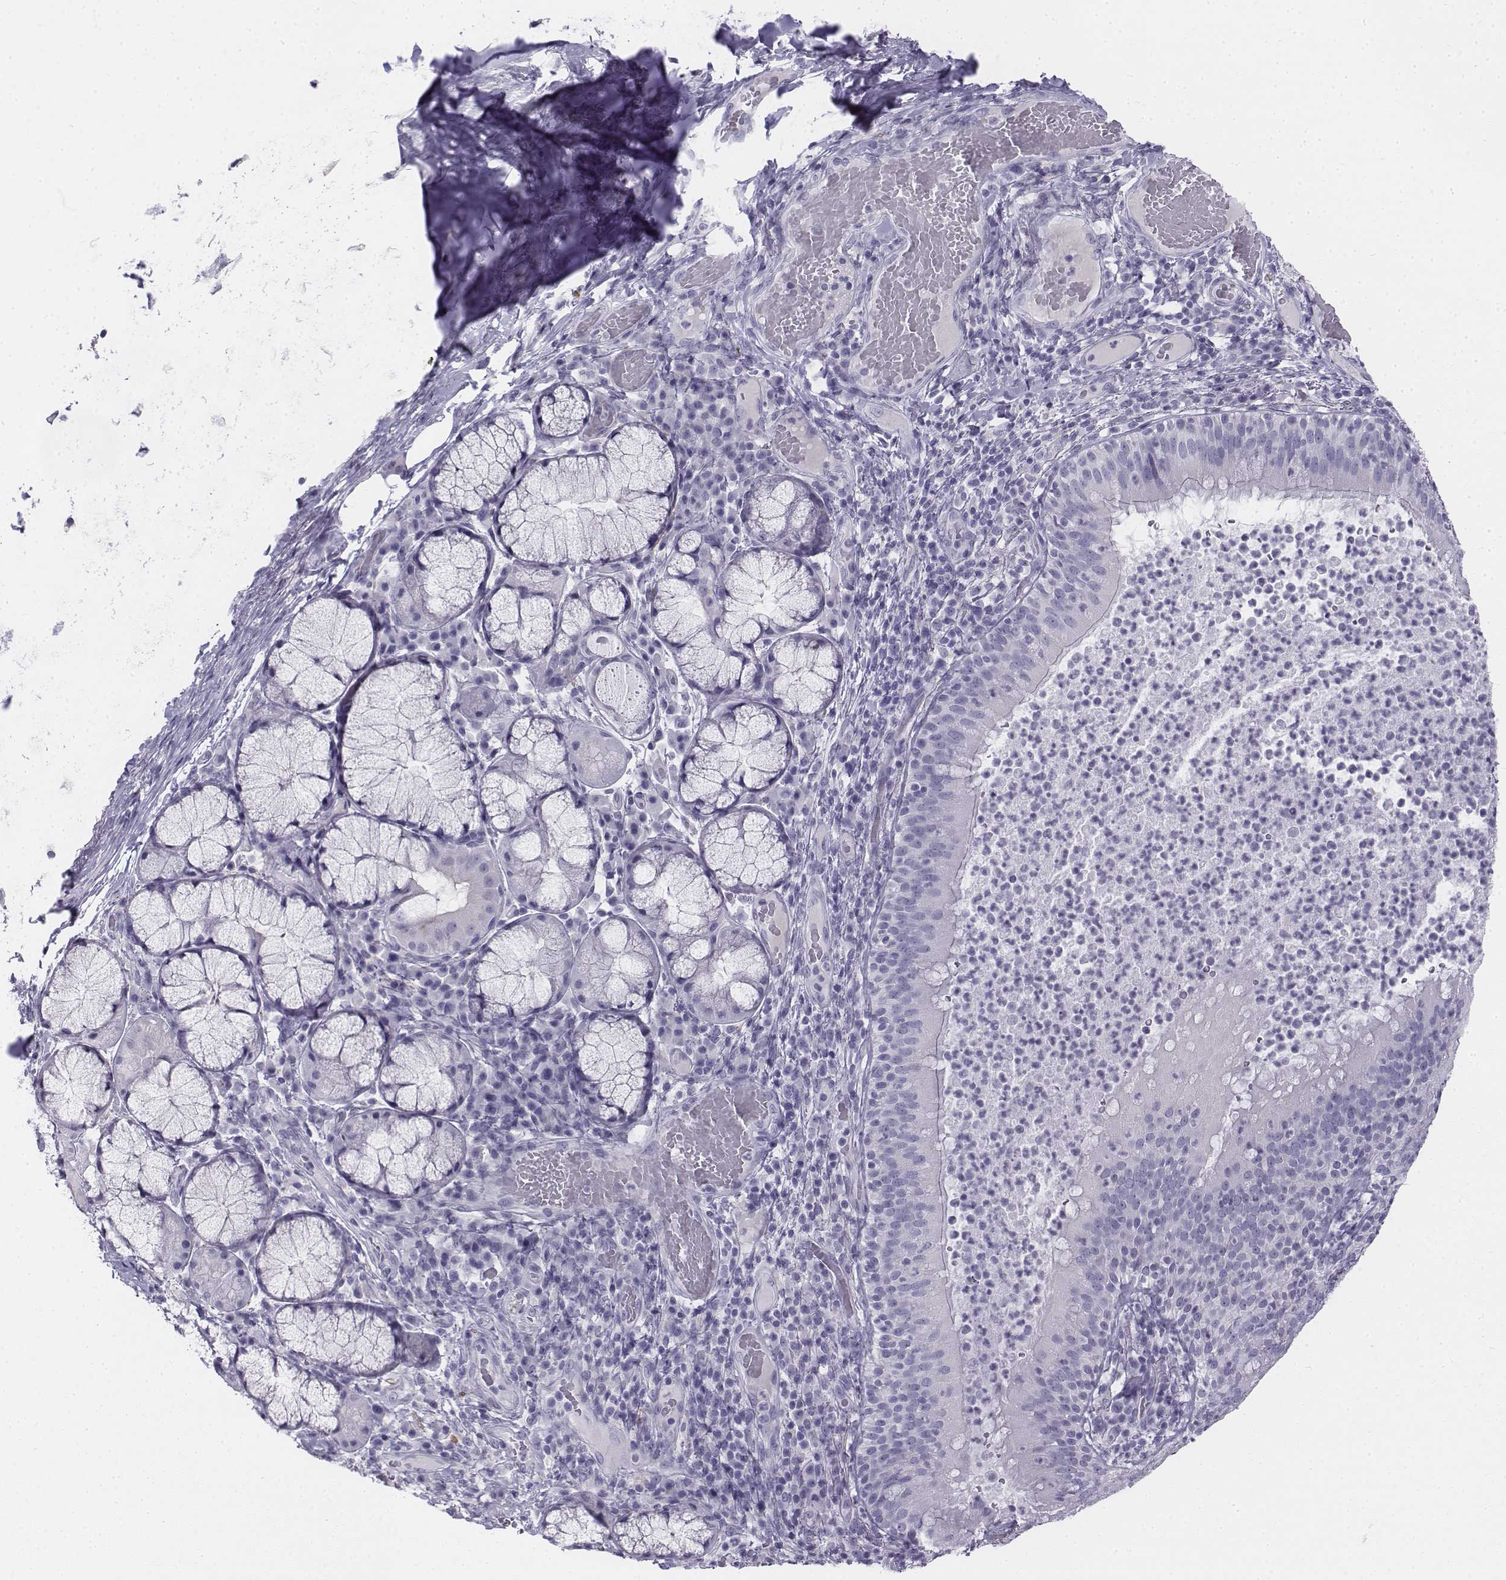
{"staining": {"intensity": "negative", "quantity": "none", "location": "none"}, "tissue": "bronchus", "cell_type": "Respiratory epithelial cells", "image_type": "normal", "snomed": [{"axis": "morphology", "description": "Normal tissue, NOS"}, {"axis": "topography", "description": "Lymph node"}, {"axis": "topography", "description": "Bronchus"}], "caption": "This micrograph is of benign bronchus stained with immunohistochemistry to label a protein in brown with the nuclei are counter-stained blue. There is no positivity in respiratory epithelial cells. (Immunohistochemistry, brightfield microscopy, high magnification).", "gene": "TH", "patient": {"sex": "male", "age": 56}}